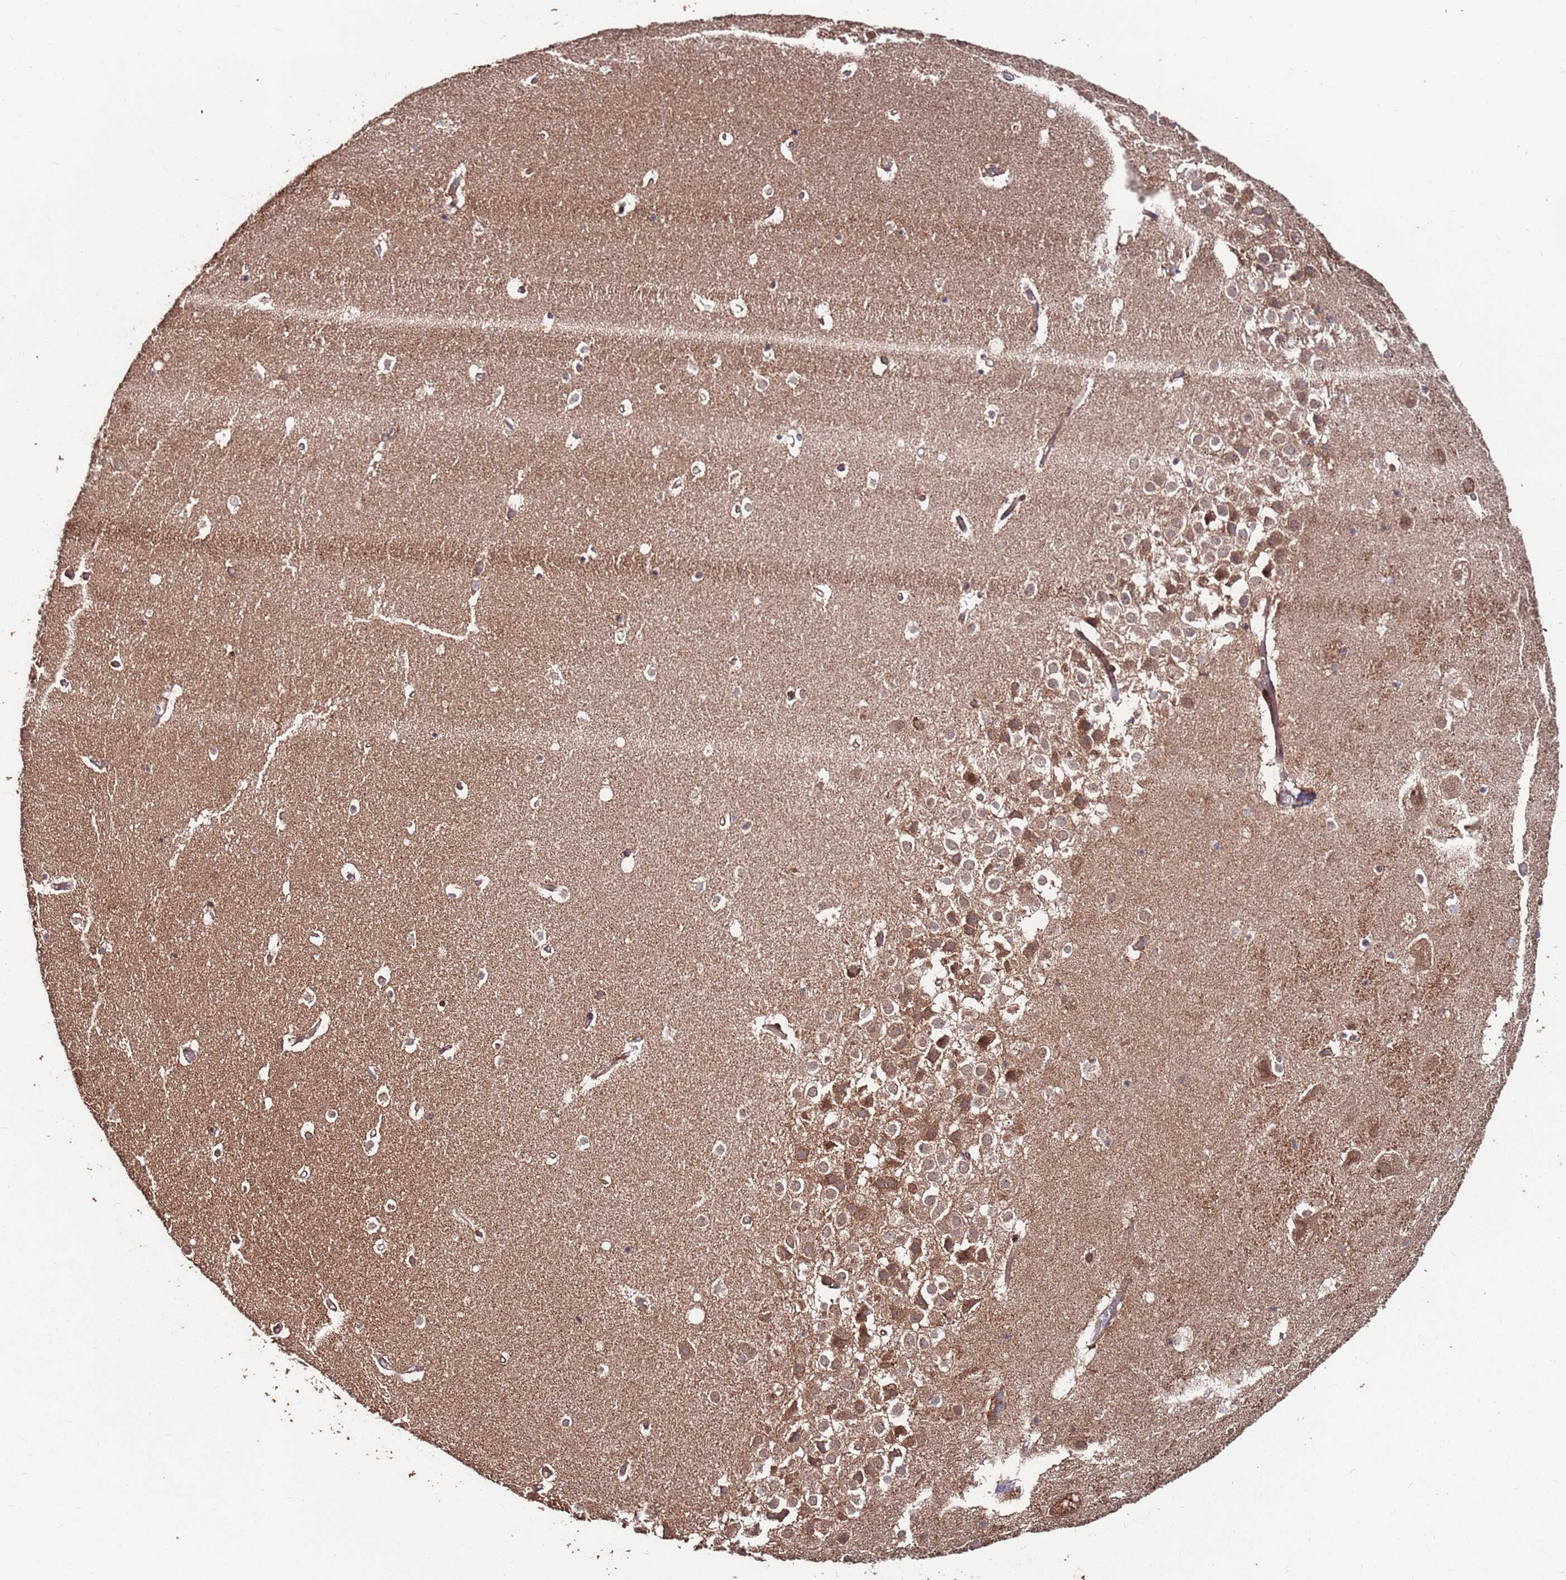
{"staining": {"intensity": "weak", "quantity": "<25%", "location": "cytoplasmic/membranous,nuclear"}, "tissue": "hippocampus", "cell_type": "Glial cells", "image_type": "normal", "snomed": [{"axis": "morphology", "description": "Normal tissue, NOS"}, {"axis": "topography", "description": "Hippocampus"}], "caption": "A micrograph of human hippocampus is negative for staining in glial cells. (Immunohistochemistry, brightfield microscopy, high magnification).", "gene": "PRR7", "patient": {"sex": "female", "age": 52}}